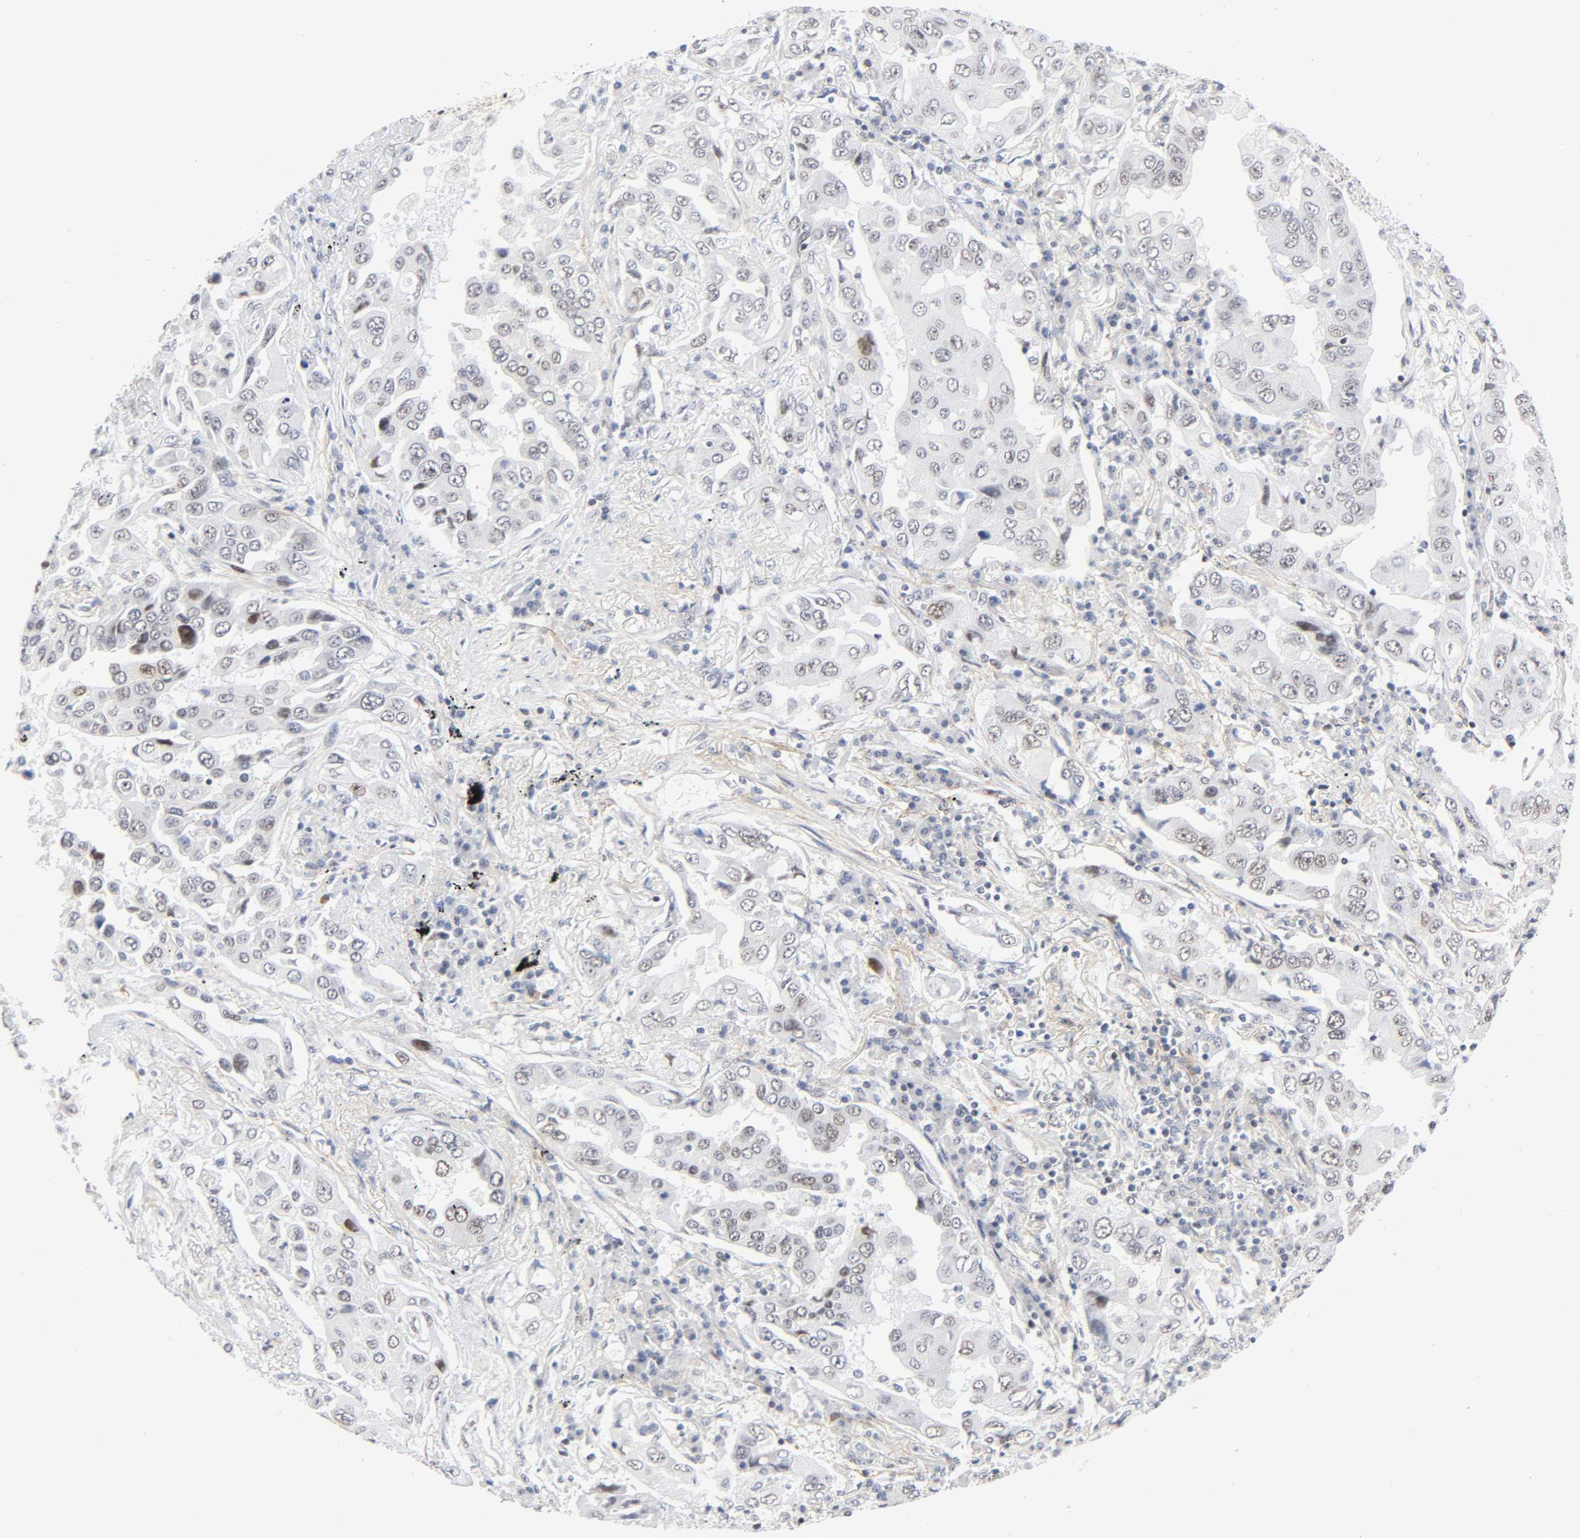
{"staining": {"intensity": "weak", "quantity": "25%-75%", "location": "nuclear"}, "tissue": "lung cancer", "cell_type": "Tumor cells", "image_type": "cancer", "snomed": [{"axis": "morphology", "description": "Adenocarcinoma, NOS"}, {"axis": "topography", "description": "Lung"}], "caption": "A histopathology image showing weak nuclear expression in approximately 25%-75% of tumor cells in lung adenocarcinoma, as visualized by brown immunohistochemical staining.", "gene": "DIDO1", "patient": {"sex": "female", "age": 65}}